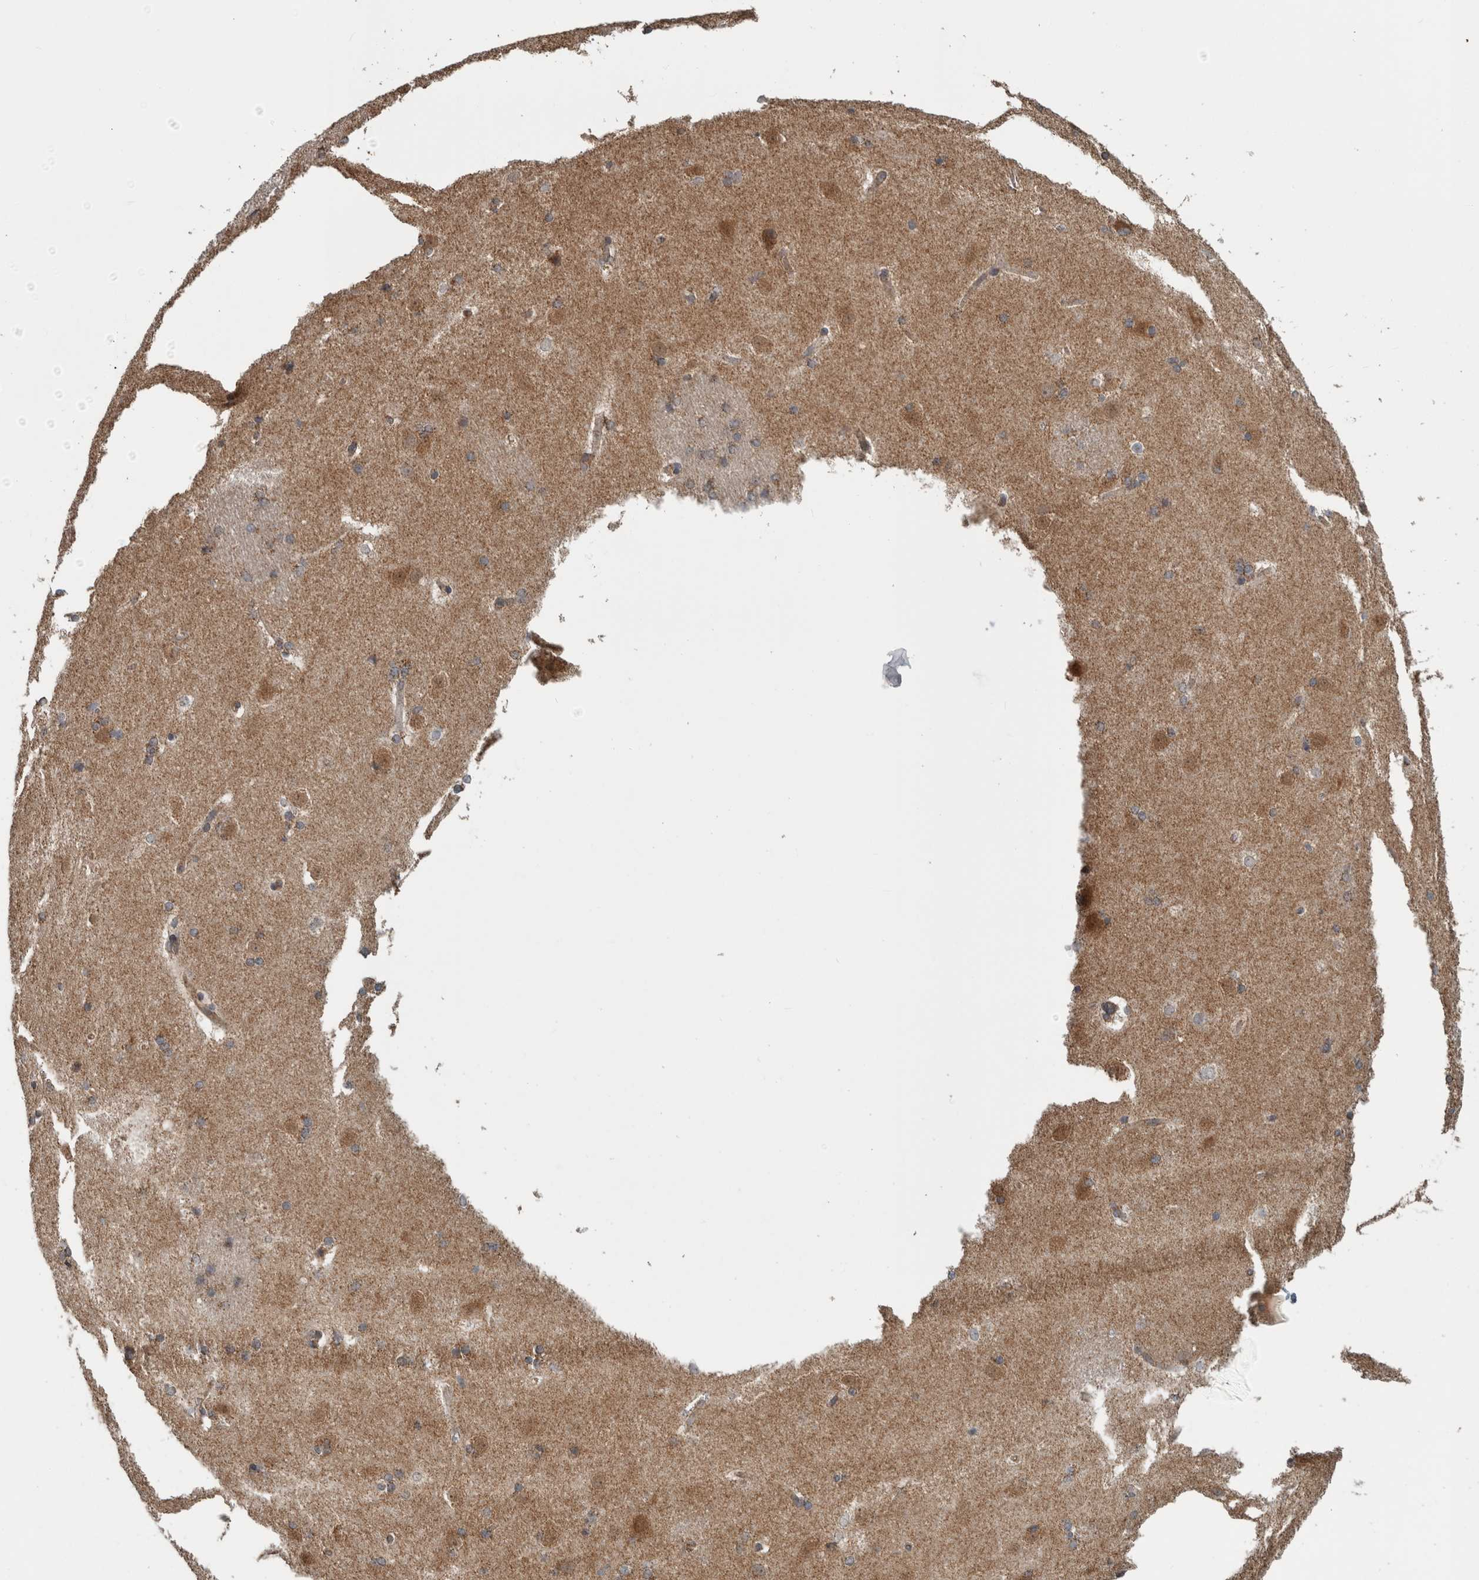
{"staining": {"intensity": "moderate", "quantity": "<25%", "location": "cytoplasmic/membranous"}, "tissue": "caudate", "cell_type": "Glial cells", "image_type": "normal", "snomed": [{"axis": "morphology", "description": "Normal tissue, NOS"}, {"axis": "topography", "description": "Lateral ventricle wall"}], "caption": "A brown stain shows moderate cytoplasmic/membranous expression of a protein in glial cells of normal caudate. The protein is stained brown, and the nuclei are stained in blue (DAB IHC with brightfield microscopy, high magnification).", "gene": "ARMC1", "patient": {"sex": "female", "age": 19}}